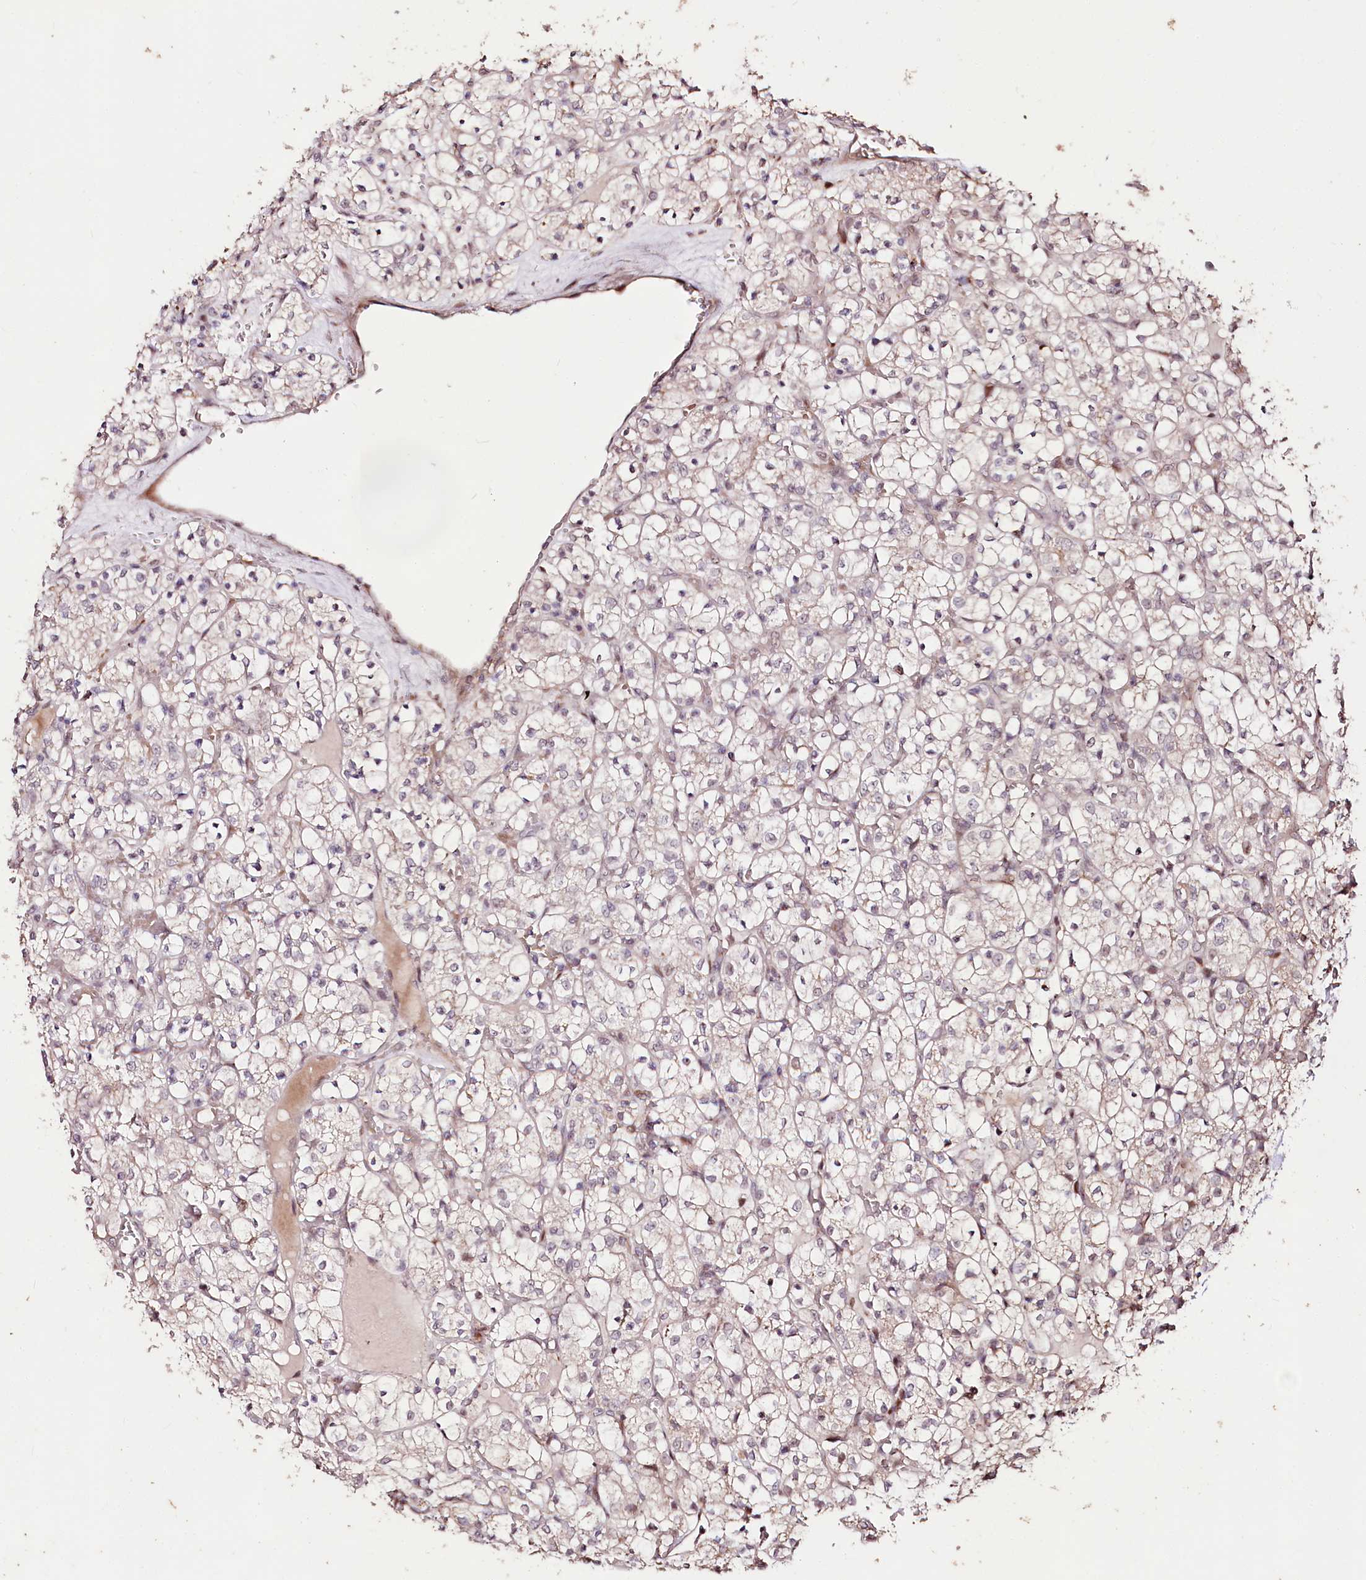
{"staining": {"intensity": "negative", "quantity": "none", "location": "none"}, "tissue": "renal cancer", "cell_type": "Tumor cells", "image_type": "cancer", "snomed": [{"axis": "morphology", "description": "Adenocarcinoma, NOS"}, {"axis": "topography", "description": "Kidney"}], "caption": "Adenocarcinoma (renal) stained for a protein using immunohistochemistry reveals no staining tumor cells.", "gene": "CARD19", "patient": {"sex": "female", "age": 69}}